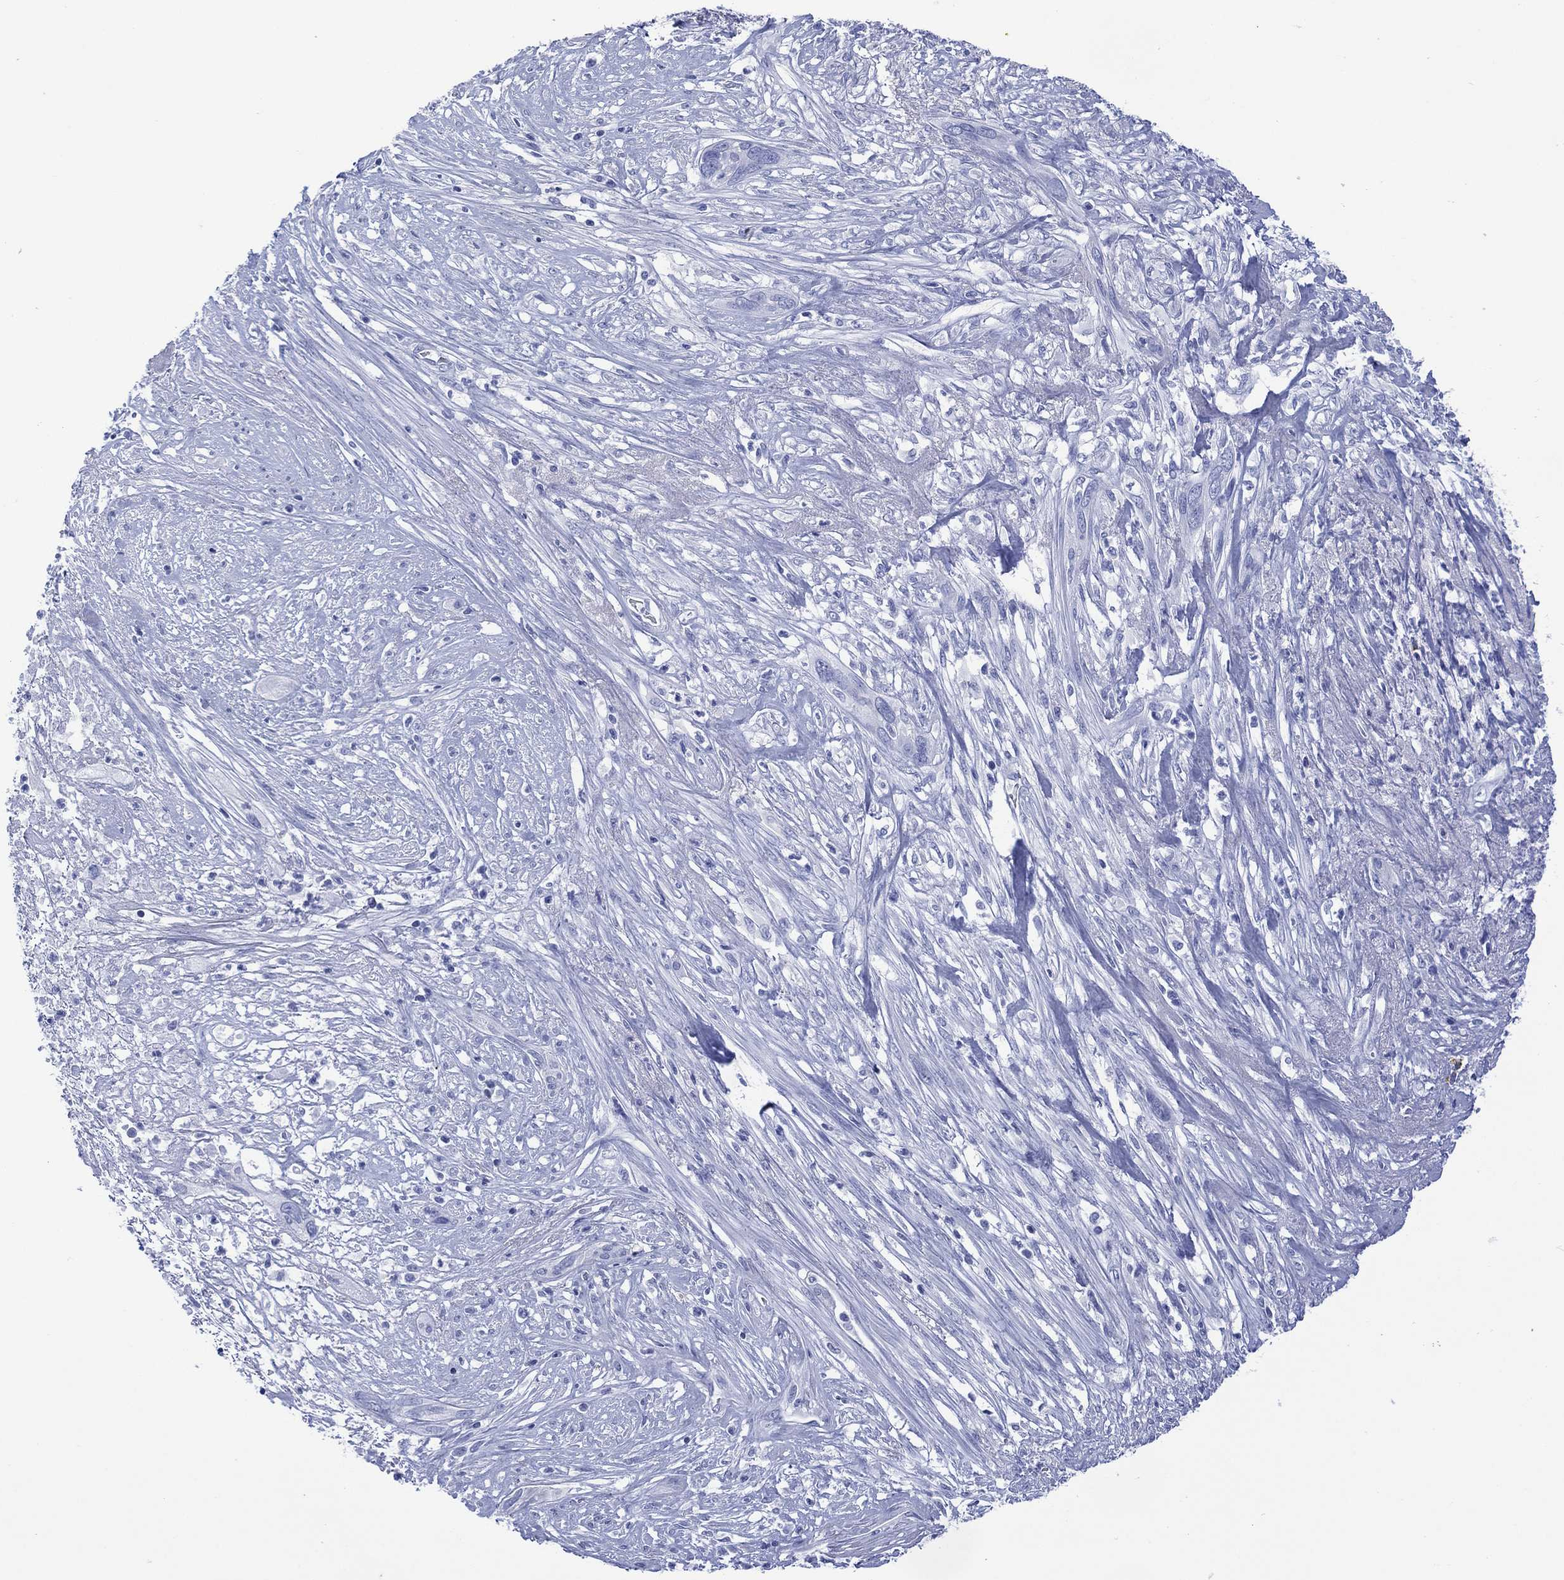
{"staining": {"intensity": "negative", "quantity": "none", "location": "none"}, "tissue": "cervical cancer", "cell_type": "Tumor cells", "image_type": "cancer", "snomed": [{"axis": "morphology", "description": "Squamous cell carcinoma, NOS"}, {"axis": "topography", "description": "Cervix"}], "caption": "A histopathology image of squamous cell carcinoma (cervical) stained for a protein reveals no brown staining in tumor cells.", "gene": "DPP4", "patient": {"sex": "female", "age": 57}}